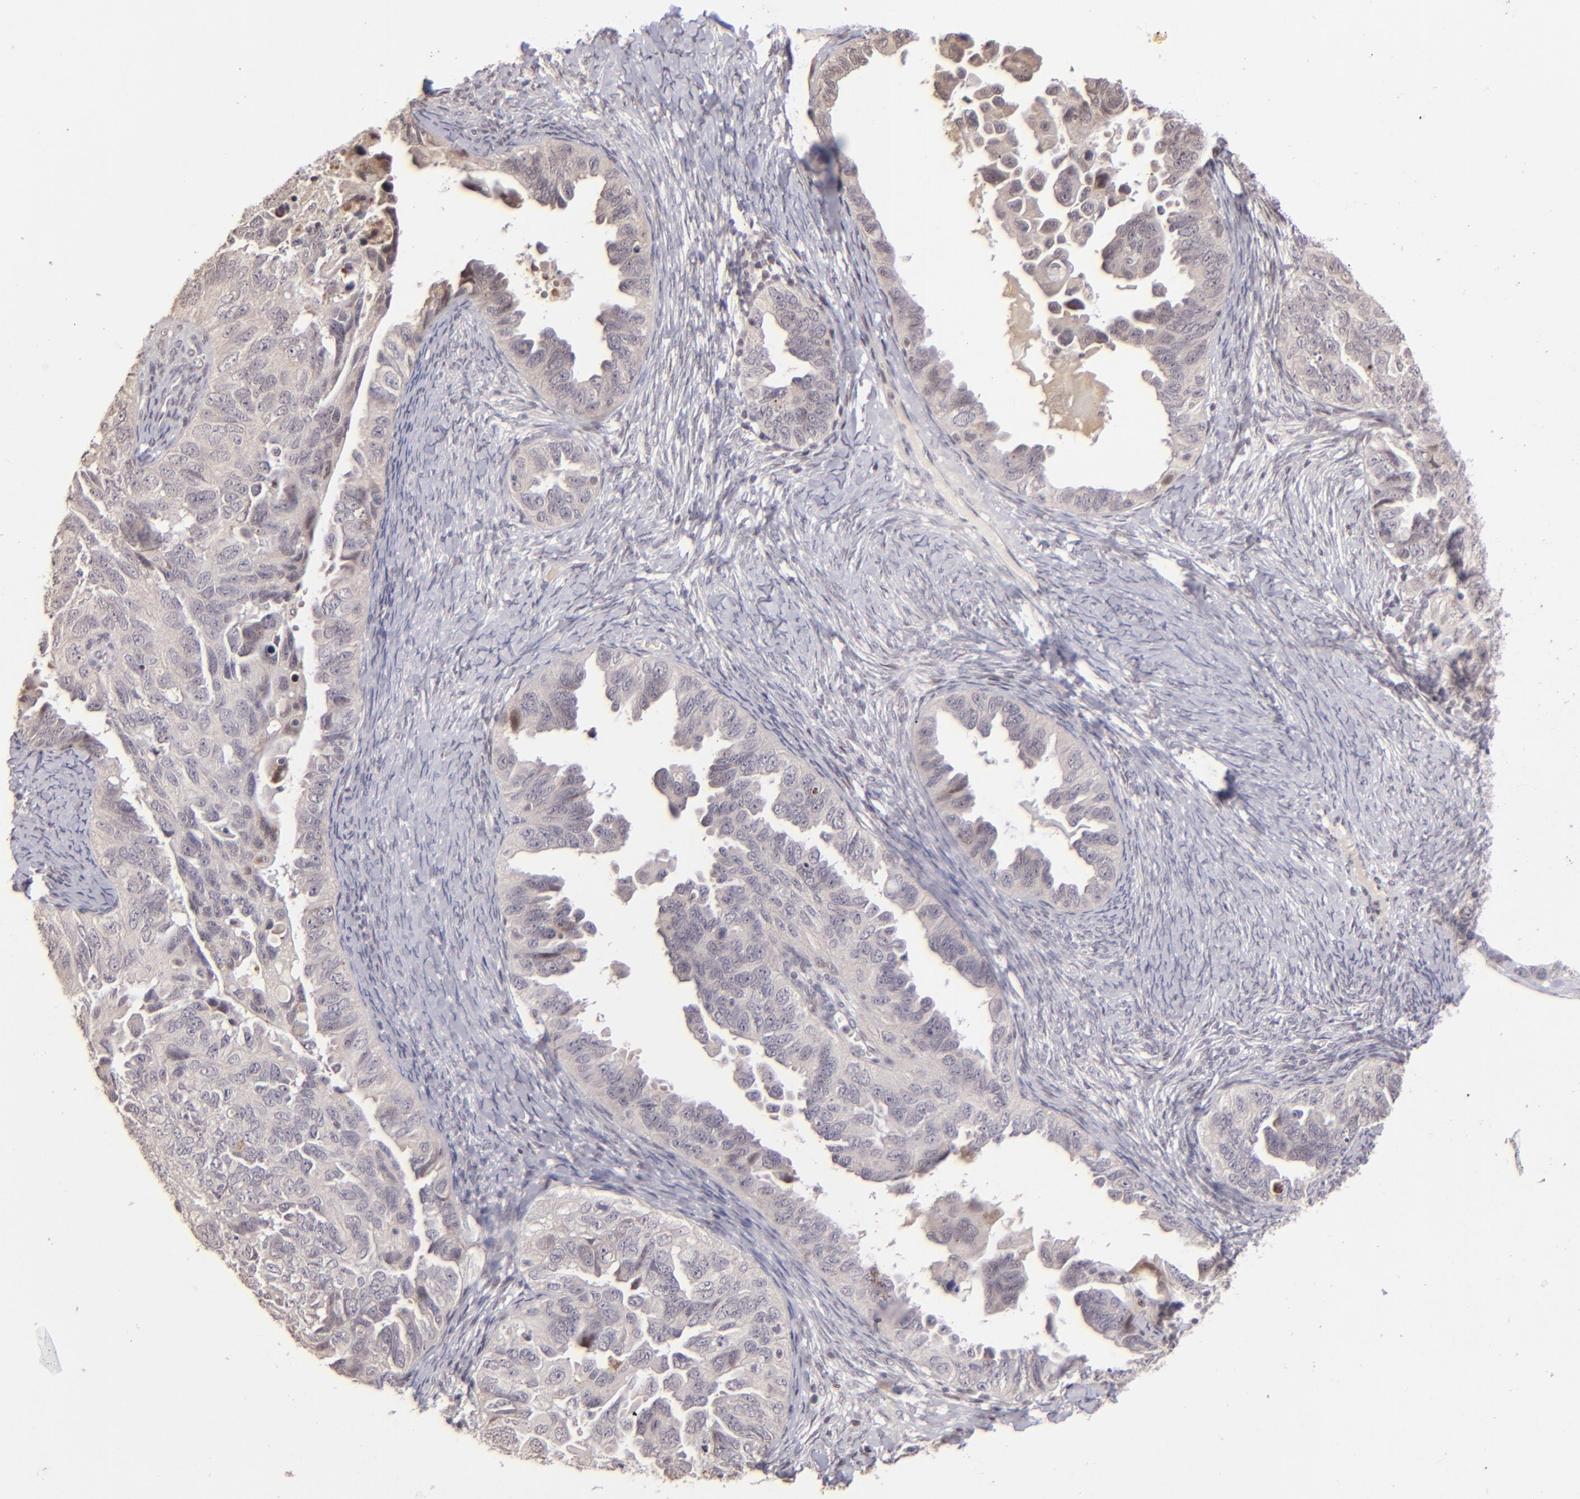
{"staining": {"intensity": "weak", "quantity": "25%-75%", "location": "cytoplasmic/membranous,nuclear"}, "tissue": "ovarian cancer", "cell_type": "Tumor cells", "image_type": "cancer", "snomed": [{"axis": "morphology", "description": "Cystadenocarcinoma, serous, NOS"}, {"axis": "topography", "description": "Ovary"}], "caption": "Ovarian serous cystadenocarcinoma stained for a protein (brown) demonstrates weak cytoplasmic/membranous and nuclear positive expression in about 25%-75% of tumor cells.", "gene": "RARB", "patient": {"sex": "female", "age": 82}}